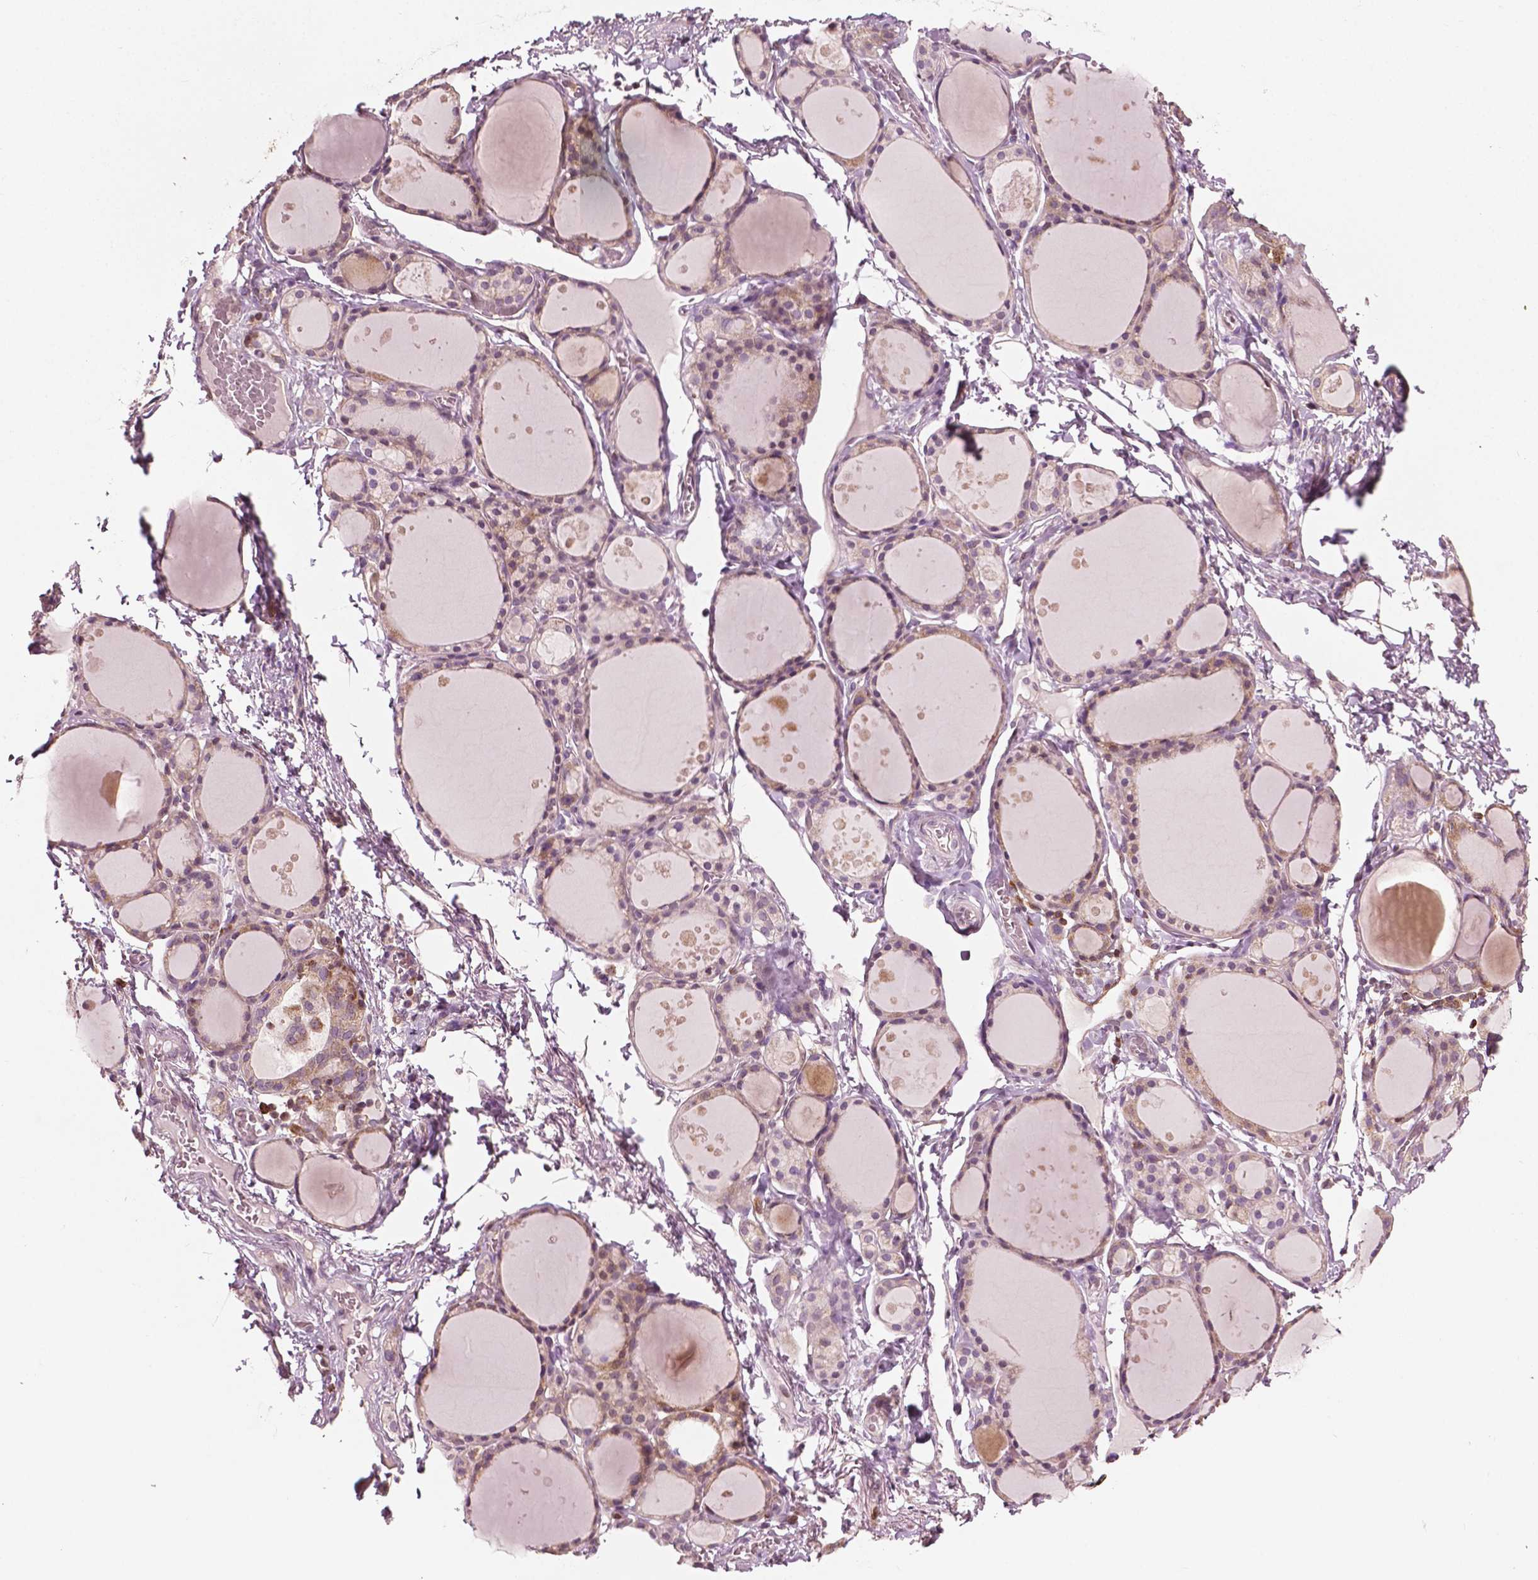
{"staining": {"intensity": "moderate", "quantity": ">75%", "location": "cytoplasmic/membranous"}, "tissue": "thyroid gland", "cell_type": "Glandular cells", "image_type": "normal", "snomed": [{"axis": "morphology", "description": "Normal tissue, NOS"}, {"axis": "topography", "description": "Thyroid gland"}], "caption": "Immunohistochemical staining of unremarkable thyroid gland demonstrates medium levels of moderate cytoplasmic/membranous expression in about >75% of glandular cells.", "gene": "MCL1", "patient": {"sex": "male", "age": 68}}